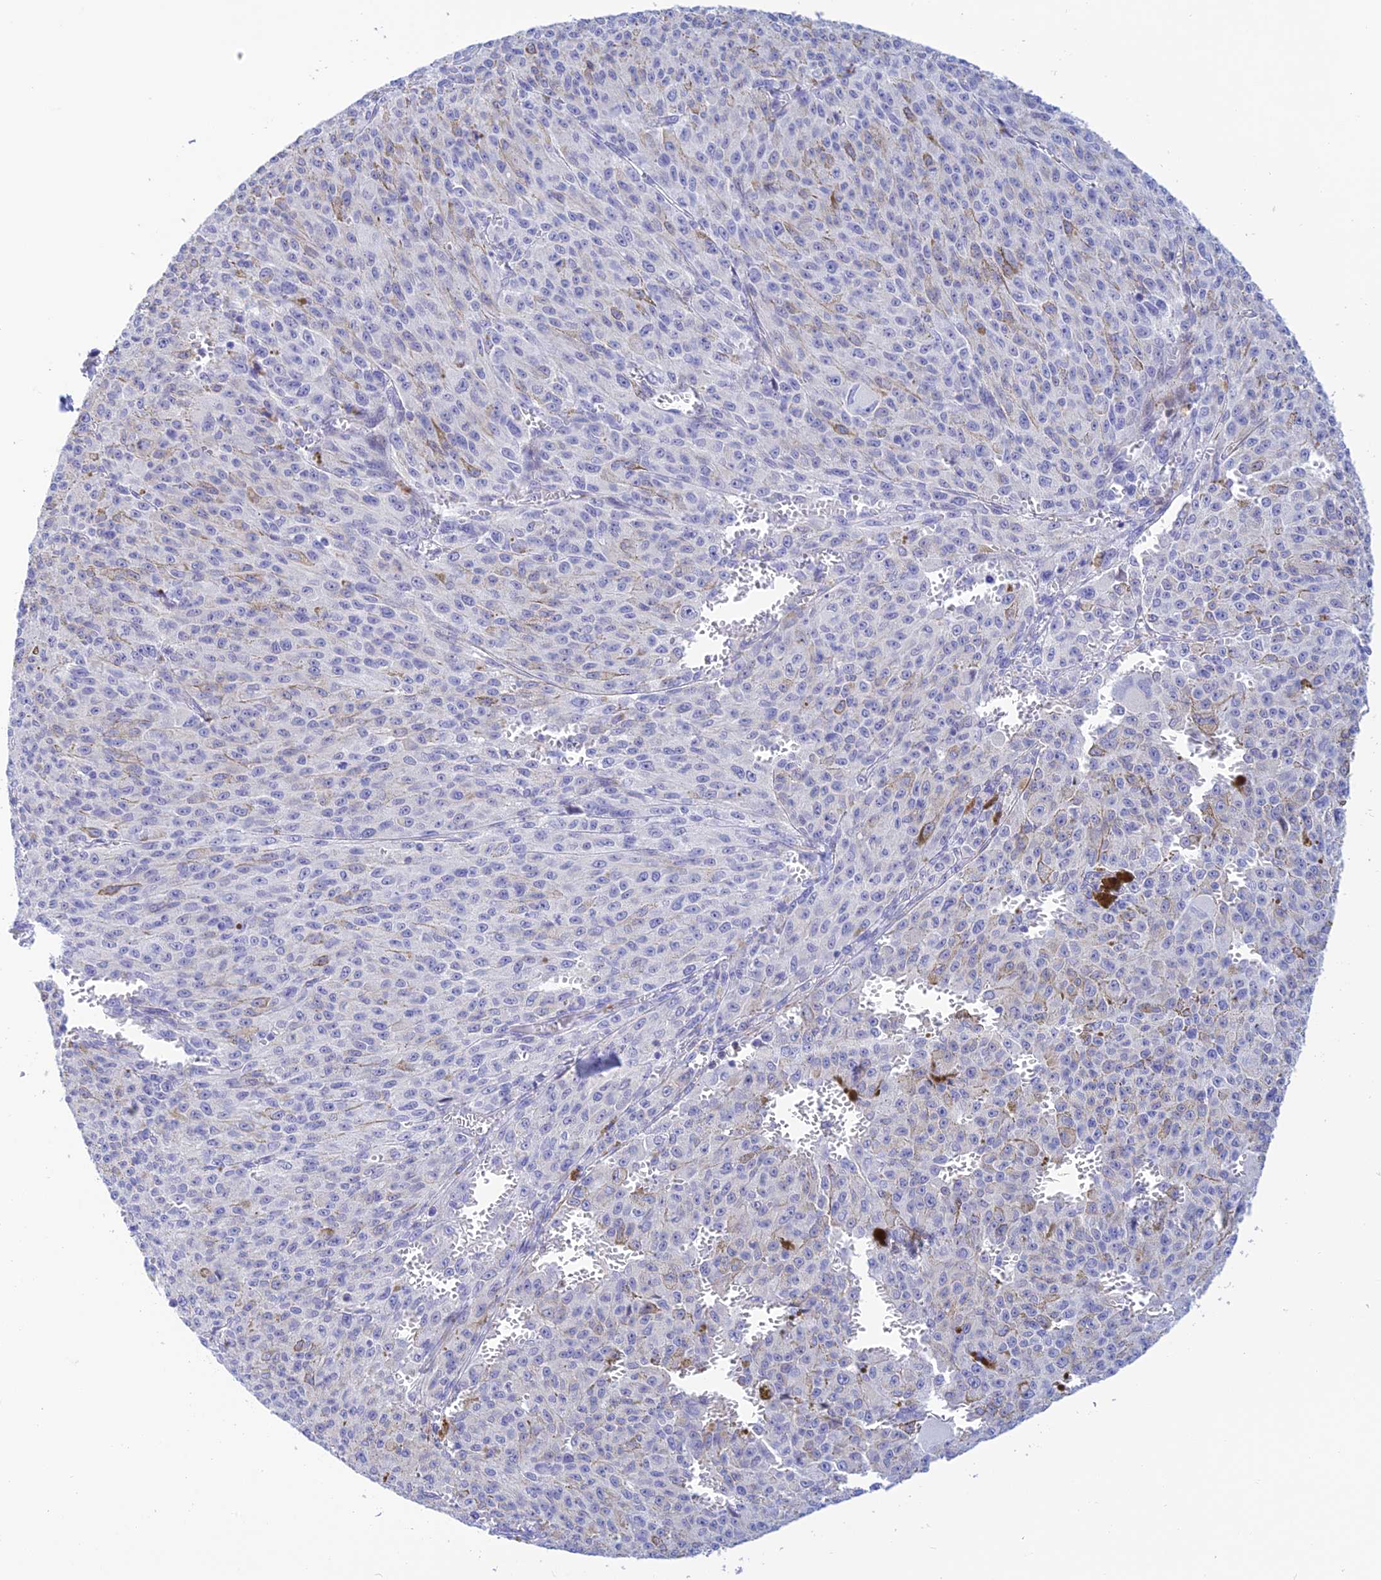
{"staining": {"intensity": "negative", "quantity": "none", "location": "none"}, "tissue": "melanoma", "cell_type": "Tumor cells", "image_type": "cancer", "snomed": [{"axis": "morphology", "description": "Malignant melanoma, NOS"}, {"axis": "topography", "description": "Skin"}], "caption": "This is an immunohistochemistry (IHC) histopathology image of melanoma. There is no positivity in tumor cells.", "gene": "ZDHHC16", "patient": {"sex": "female", "age": 52}}